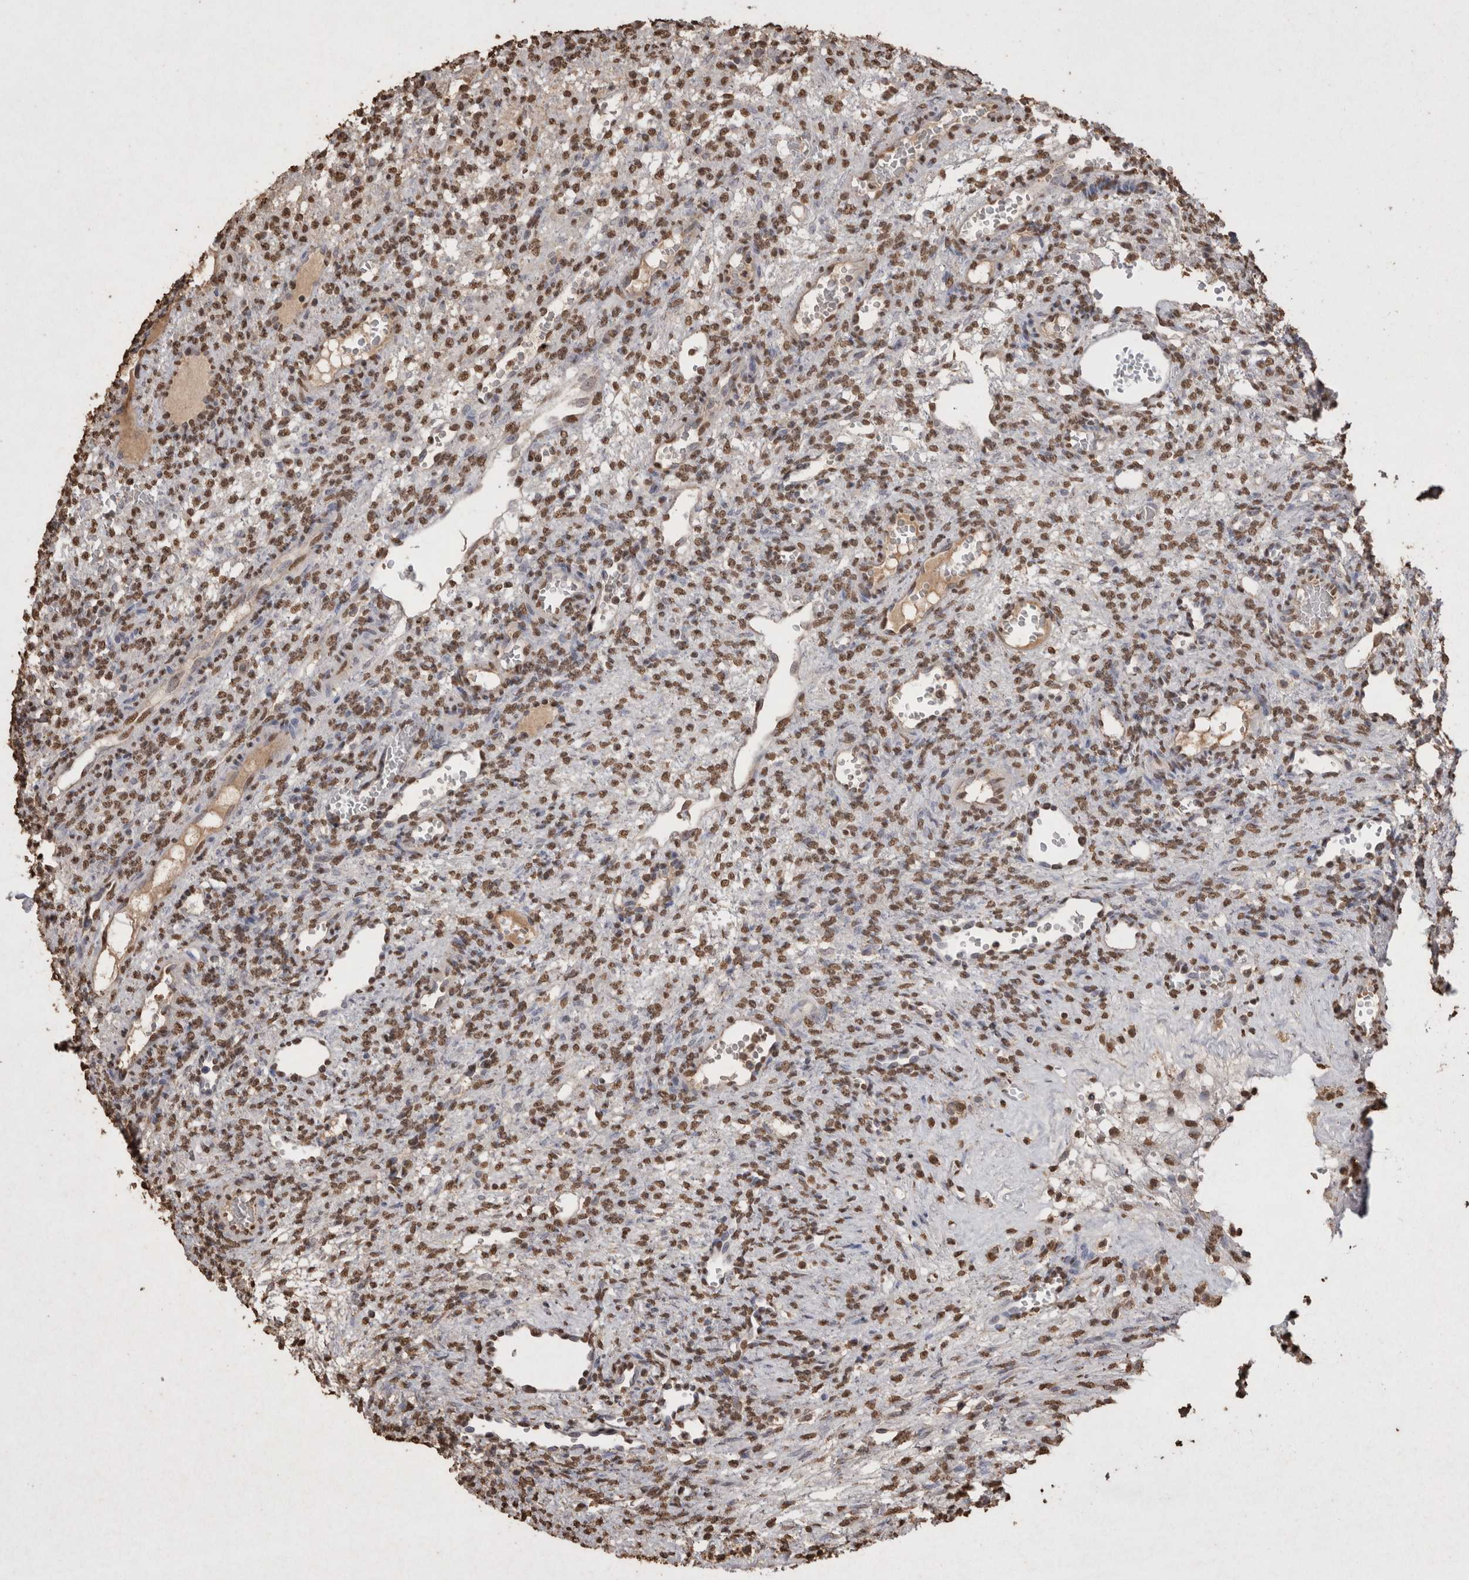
{"staining": {"intensity": "moderate", "quantity": ">75%", "location": "nuclear"}, "tissue": "ovary", "cell_type": "Ovarian stroma cells", "image_type": "normal", "snomed": [{"axis": "morphology", "description": "Normal tissue, NOS"}, {"axis": "topography", "description": "Ovary"}], "caption": "Brown immunohistochemical staining in normal ovary demonstrates moderate nuclear positivity in about >75% of ovarian stroma cells.", "gene": "POU5F1", "patient": {"sex": "female", "age": 34}}